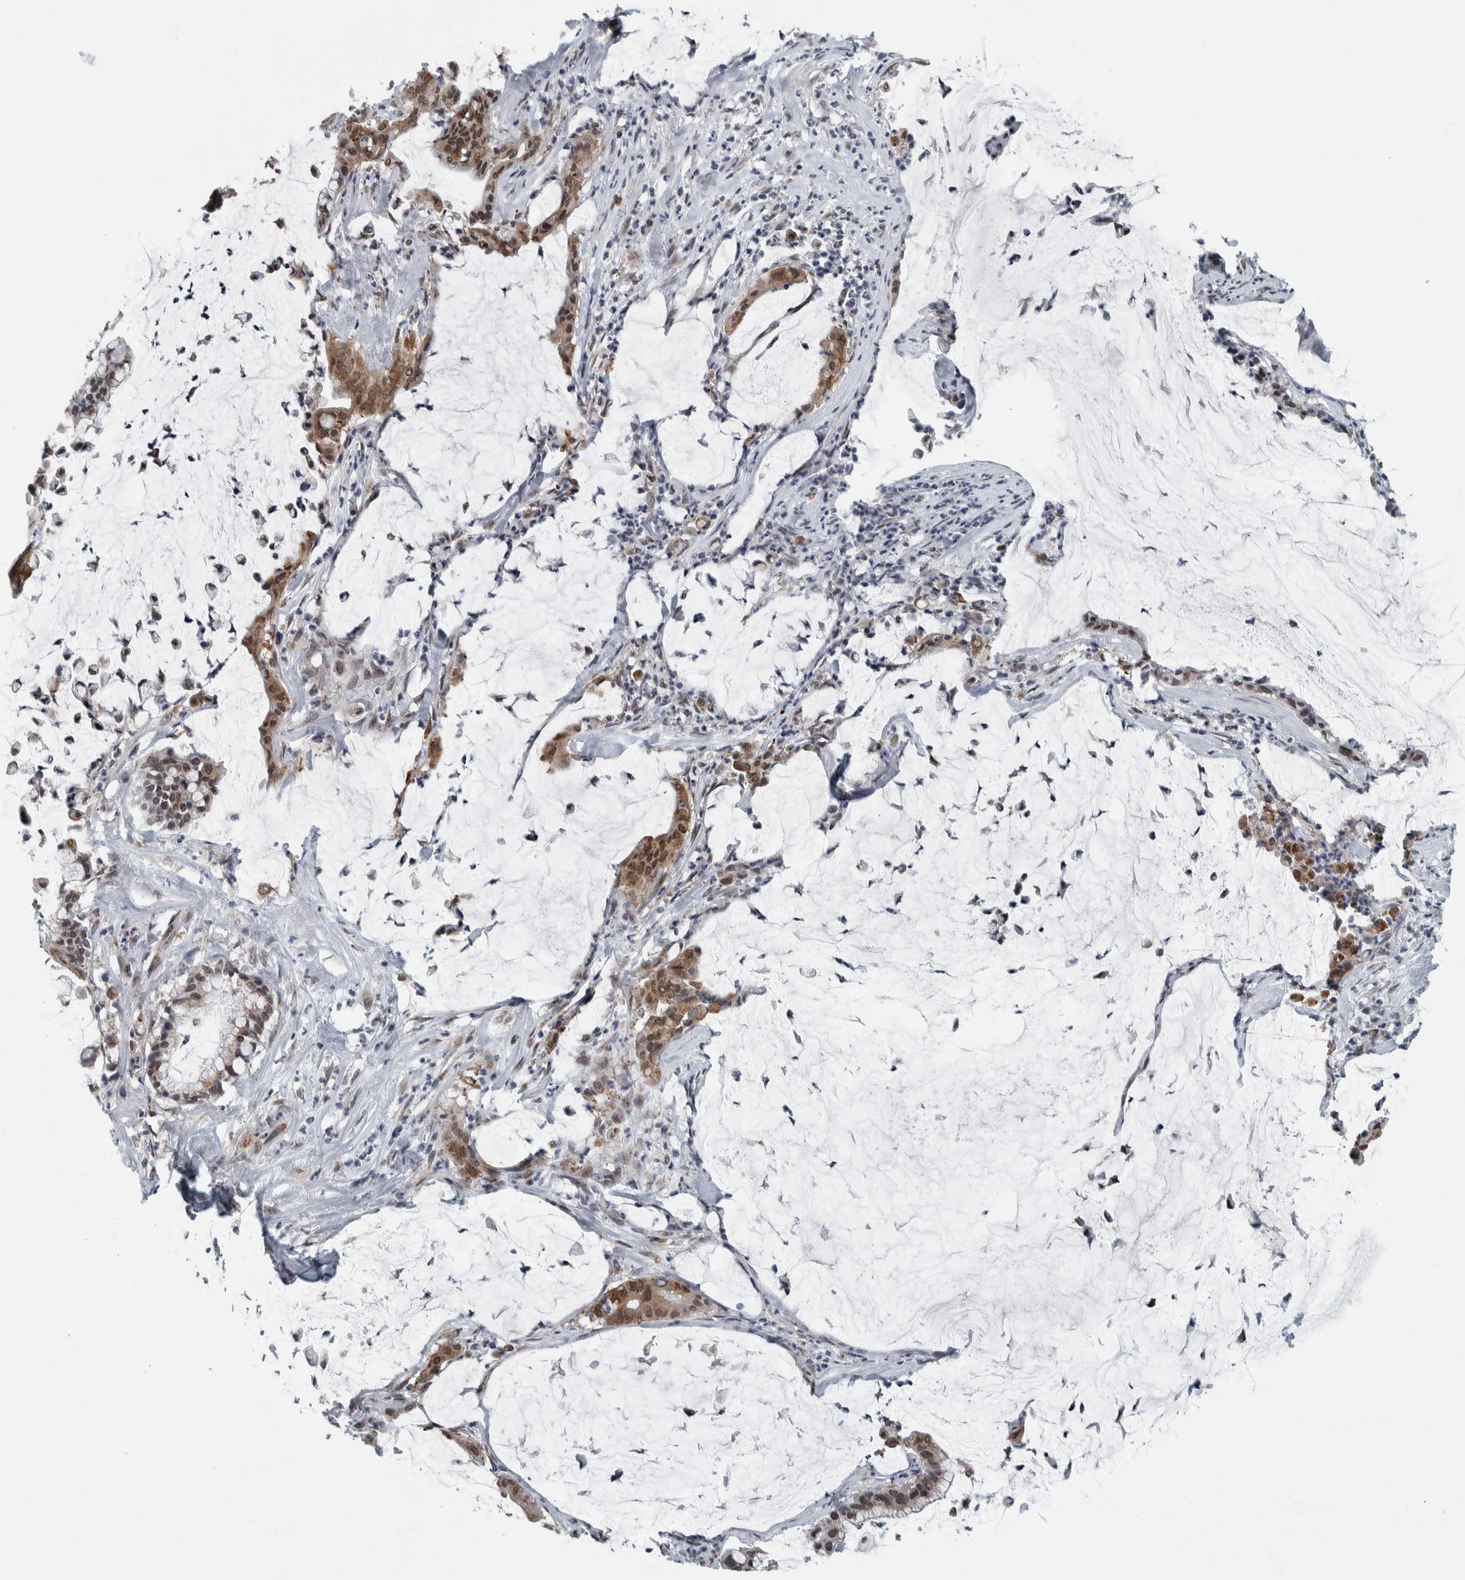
{"staining": {"intensity": "moderate", "quantity": ">75%", "location": "cytoplasmic/membranous,nuclear"}, "tissue": "pancreatic cancer", "cell_type": "Tumor cells", "image_type": "cancer", "snomed": [{"axis": "morphology", "description": "Adenocarcinoma, NOS"}, {"axis": "topography", "description": "Pancreas"}], "caption": "Immunohistochemical staining of pancreatic adenocarcinoma displays medium levels of moderate cytoplasmic/membranous and nuclear expression in approximately >75% of tumor cells. The protein of interest is stained brown, and the nuclei are stained in blue (DAB IHC with brightfield microscopy, high magnification).", "gene": "ZMYND8", "patient": {"sex": "male", "age": 41}}